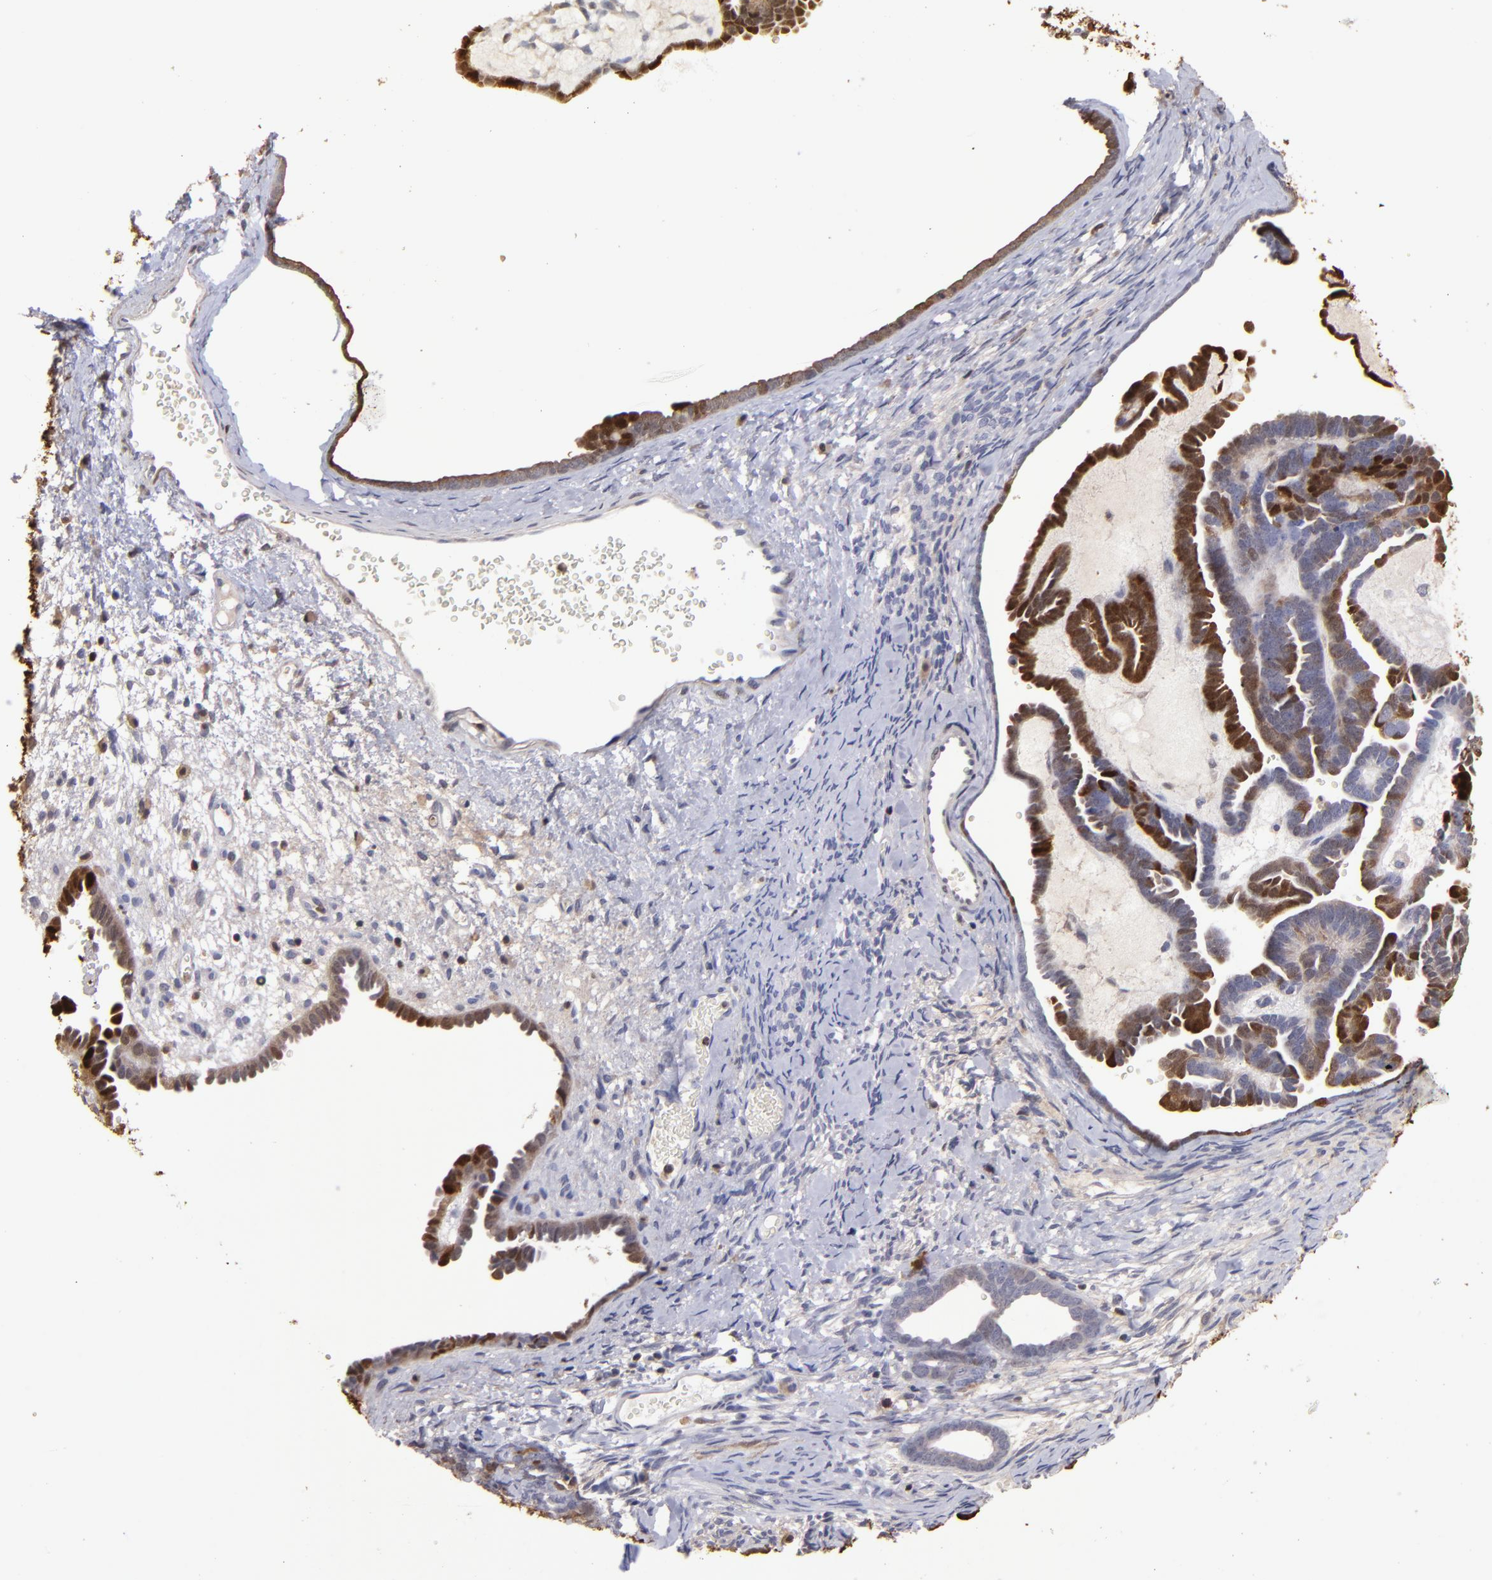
{"staining": {"intensity": "strong", "quantity": "25%-75%", "location": "cytoplasmic/membranous,nuclear"}, "tissue": "endometrial cancer", "cell_type": "Tumor cells", "image_type": "cancer", "snomed": [{"axis": "morphology", "description": "Neoplasm, malignant, NOS"}, {"axis": "topography", "description": "Endometrium"}], "caption": "The histopathology image demonstrates staining of endometrial cancer, revealing strong cytoplasmic/membranous and nuclear protein positivity (brown color) within tumor cells.", "gene": "S100A2", "patient": {"sex": "female", "age": 74}}